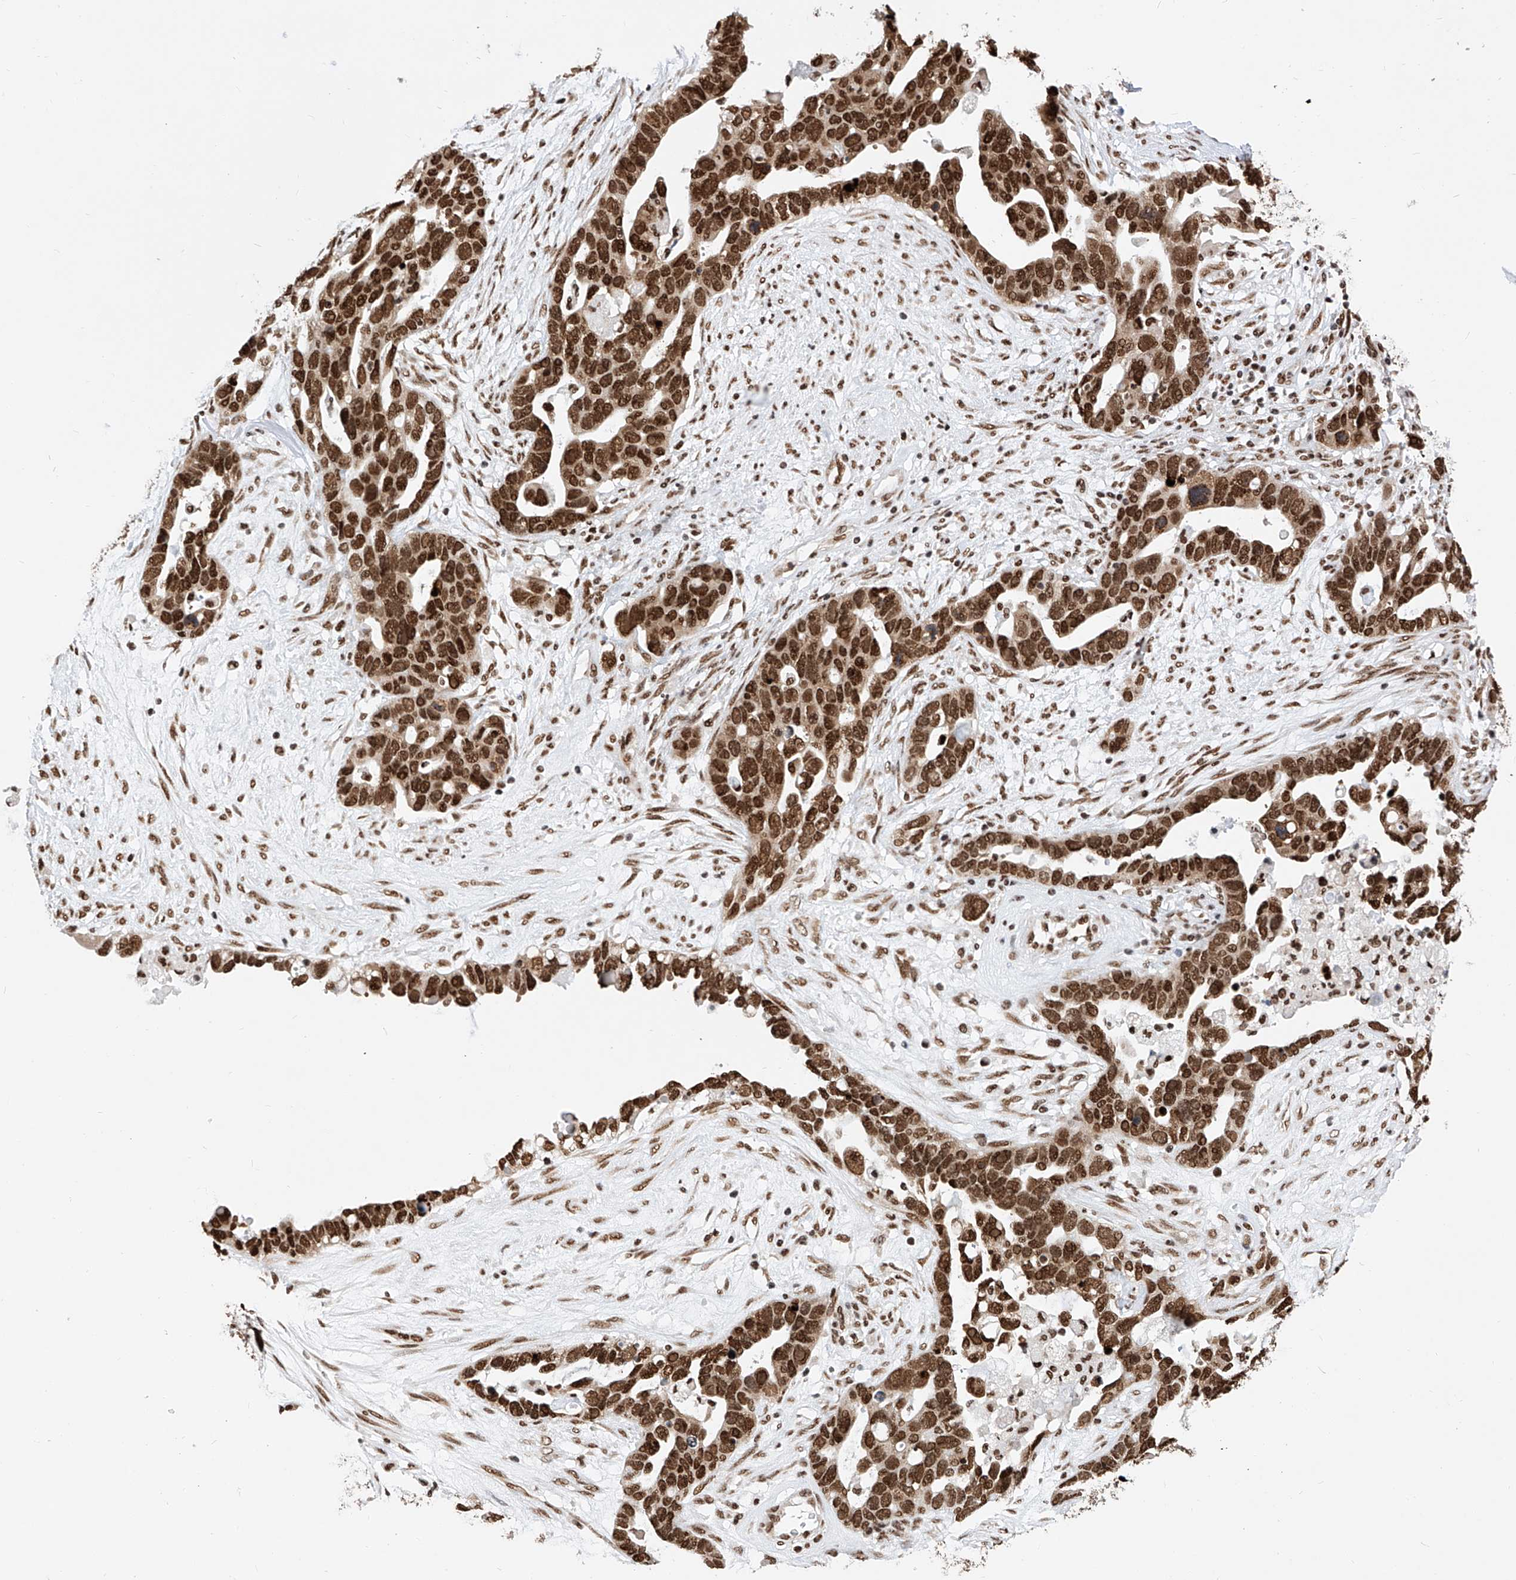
{"staining": {"intensity": "strong", "quantity": ">75%", "location": "nuclear"}, "tissue": "ovarian cancer", "cell_type": "Tumor cells", "image_type": "cancer", "snomed": [{"axis": "morphology", "description": "Cystadenocarcinoma, serous, NOS"}, {"axis": "topography", "description": "Ovary"}], "caption": "DAB immunohistochemical staining of ovarian cancer (serous cystadenocarcinoma) shows strong nuclear protein staining in about >75% of tumor cells.", "gene": "SRSF6", "patient": {"sex": "female", "age": 54}}